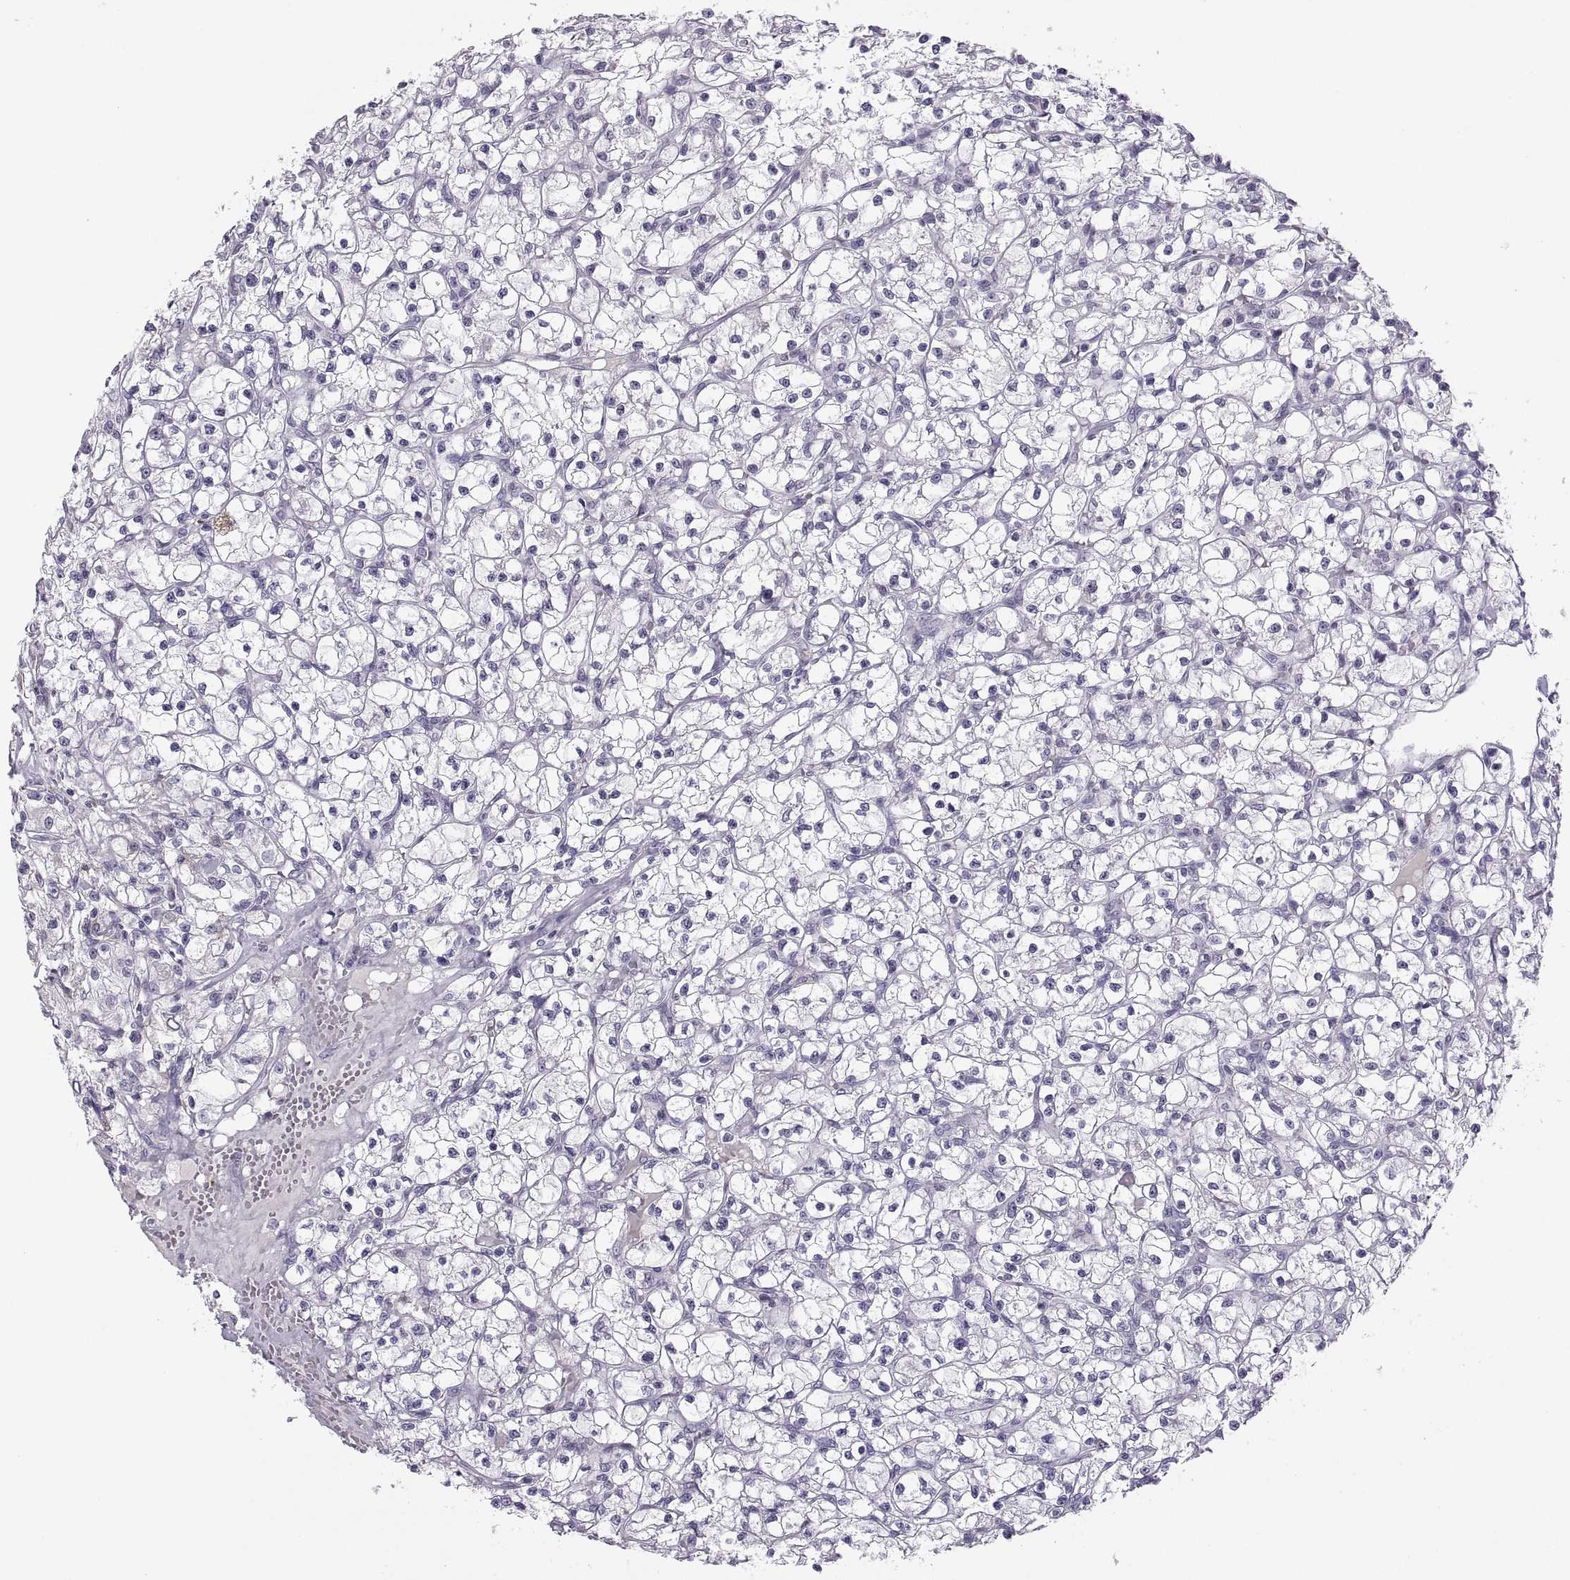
{"staining": {"intensity": "negative", "quantity": "none", "location": "none"}, "tissue": "renal cancer", "cell_type": "Tumor cells", "image_type": "cancer", "snomed": [{"axis": "morphology", "description": "Adenocarcinoma, NOS"}, {"axis": "topography", "description": "Kidney"}], "caption": "This is a image of immunohistochemistry staining of renal adenocarcinoma, which shows no expression in tumor cells.", "gene": "CHCT1", "patient": {"sex": "female", "age": 59}}